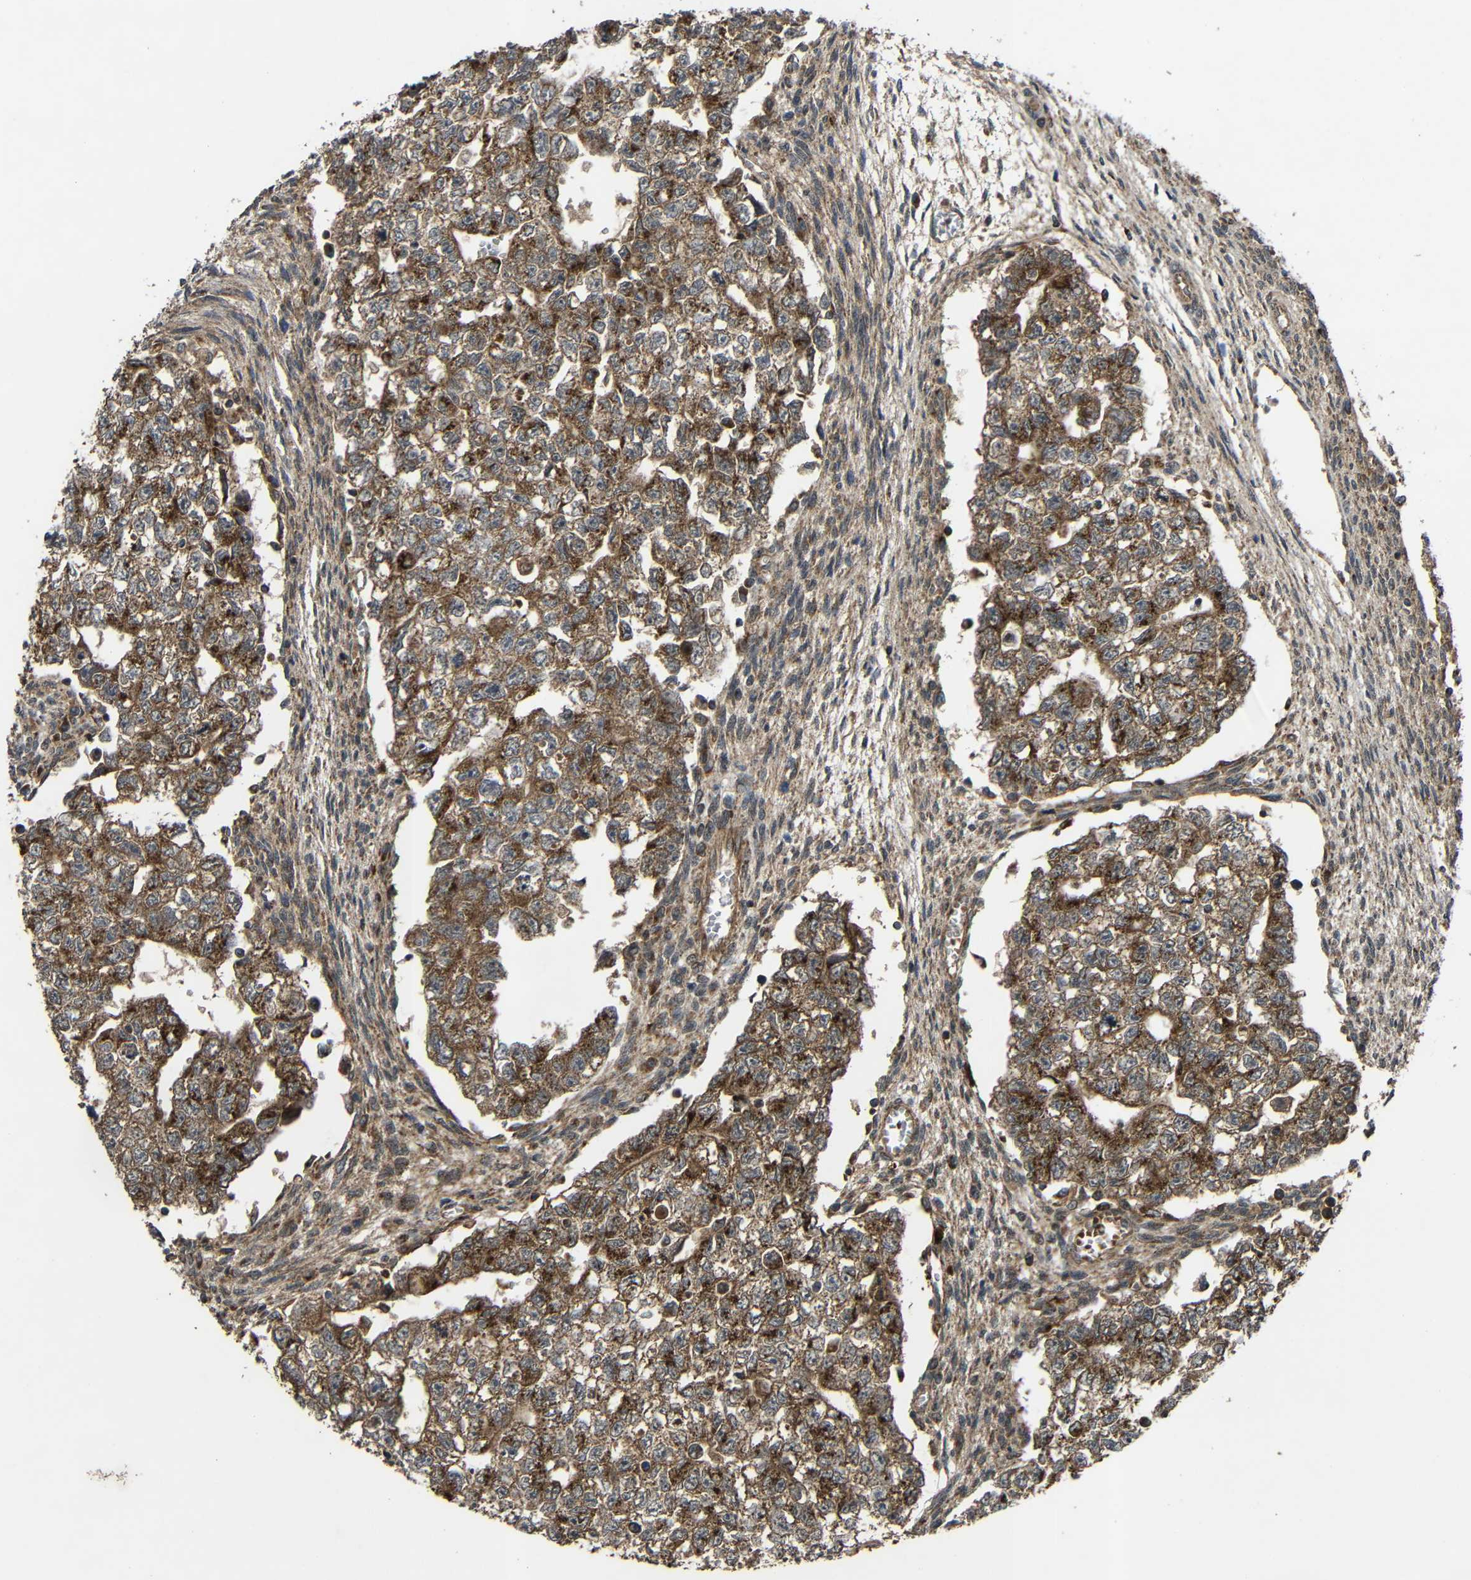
{"staining": {"intensity": "moderate", "quantity": ">75%", "location": "cytoplasmic/membranous"}, "tissue": "testis cancer", "cell_type": "Tumor cells", "image_type": "cancer", "snomed": [{"axis": "morphology", "description": "Seminoma, NOS"}, {"axis": "morphology", "description": "Carcinoma, Embryonal, NOS"}, {"axis": "topography", "description": "Testis"}], "caption": "This is a micrograph of IHC staining of testis cancer (seminoma), which shows moderate expression in the cytoplasmic/membranous of tumor cells.", "gene": "C1GALT1", "patient": {"sex": "male", "age": 38}}